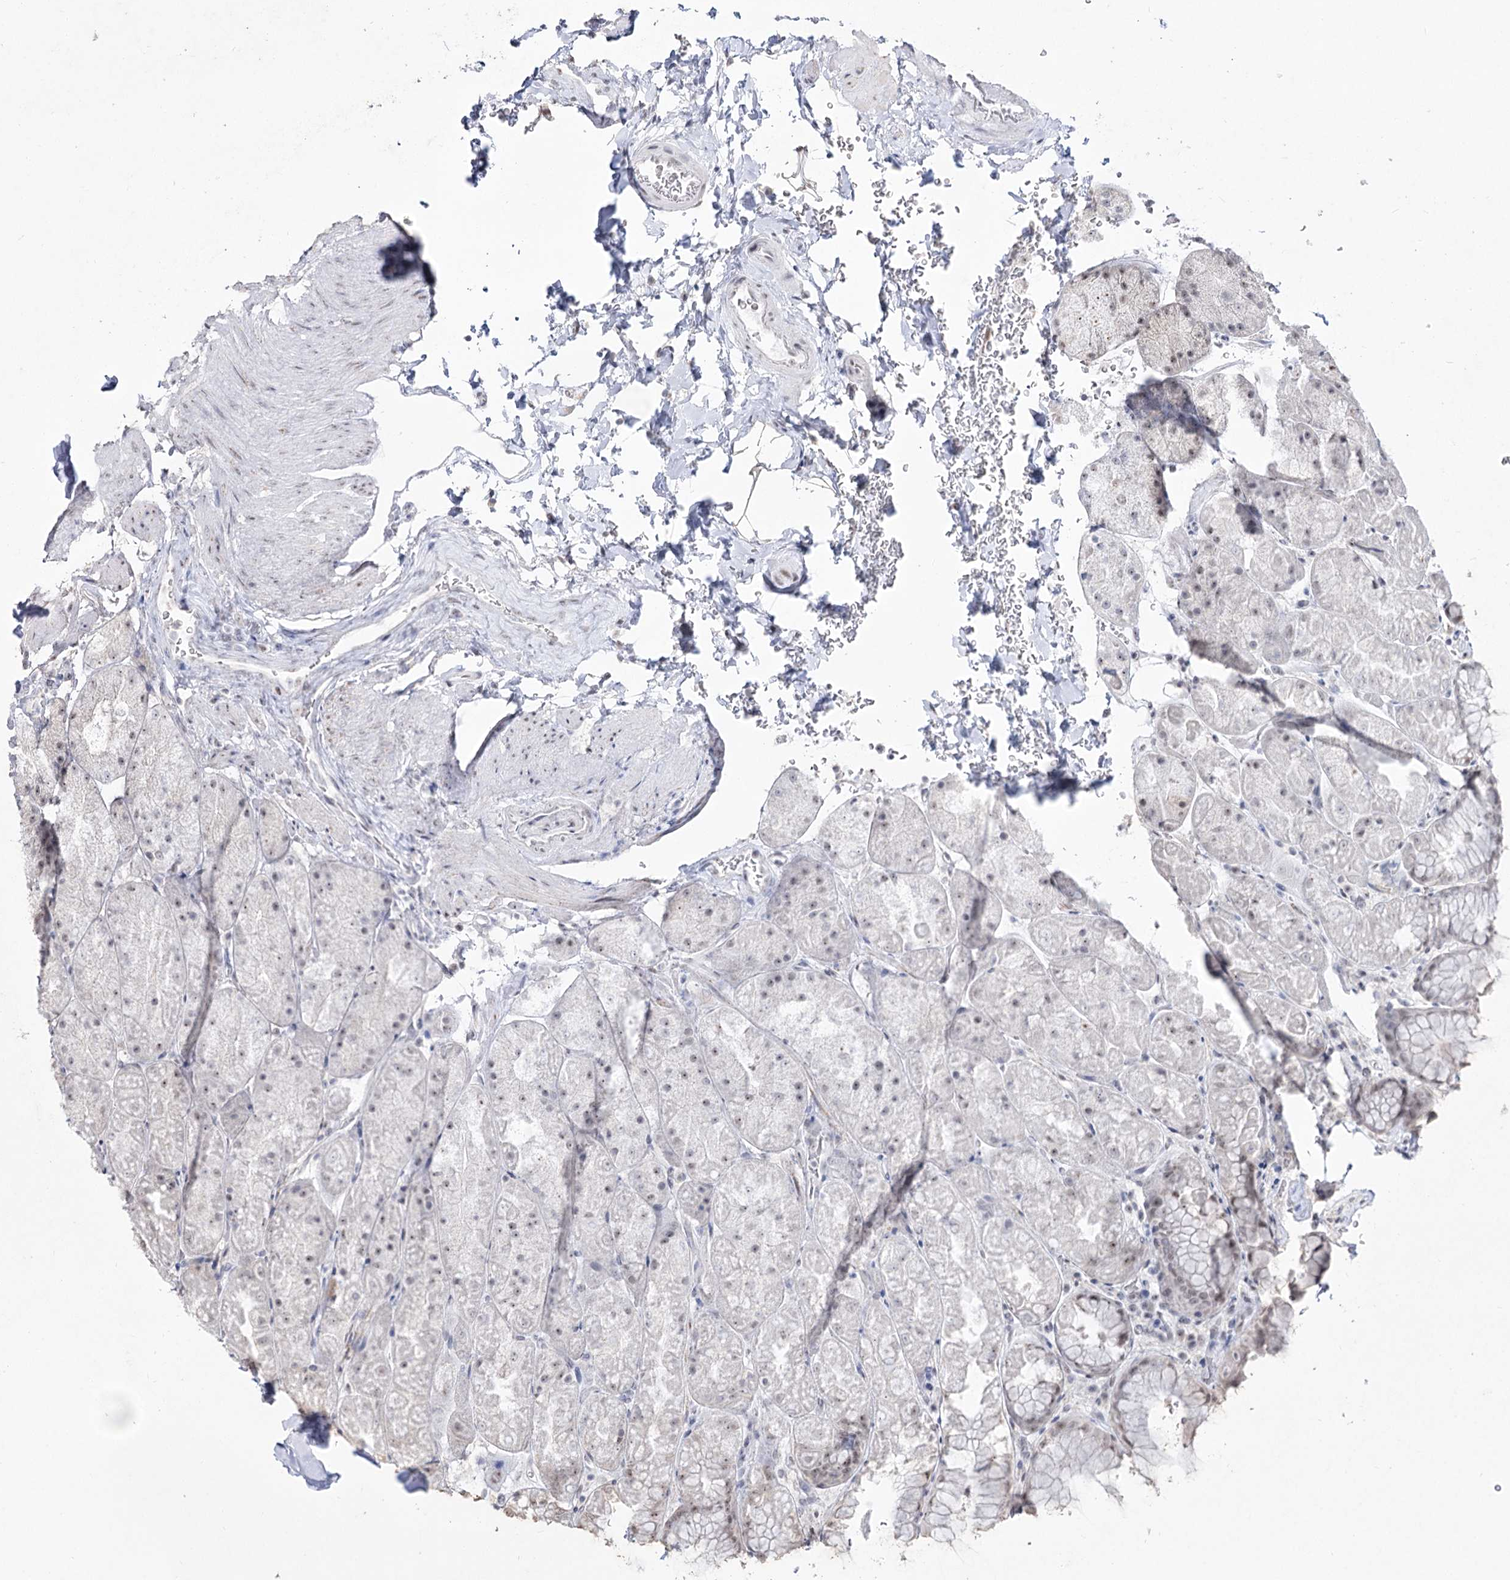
{"staining": {"intensity": "weak", "quantity": "25%-75%", "location": "nuclear"}, "tissue": "stomach", "cell_type": "Glandular cells", "image_type": "normal", "snomed": [{"axis": "morphology", "description": "Normal tissue, NOS"}, {"axis": "topography", "description": "Stomach, upper"}, {"axis": "topography", "description": "Stomach, lower"}], "caption": "Protein expression by immunohistochemistry displays weak nuclear staining in approximately 25%-75% of glandular cells in normal stomach. (Brightfield microscopy of DAB IHC at high magnification).", "gene": "DDX50", "patient": {"sex": "male", "age": 67}}